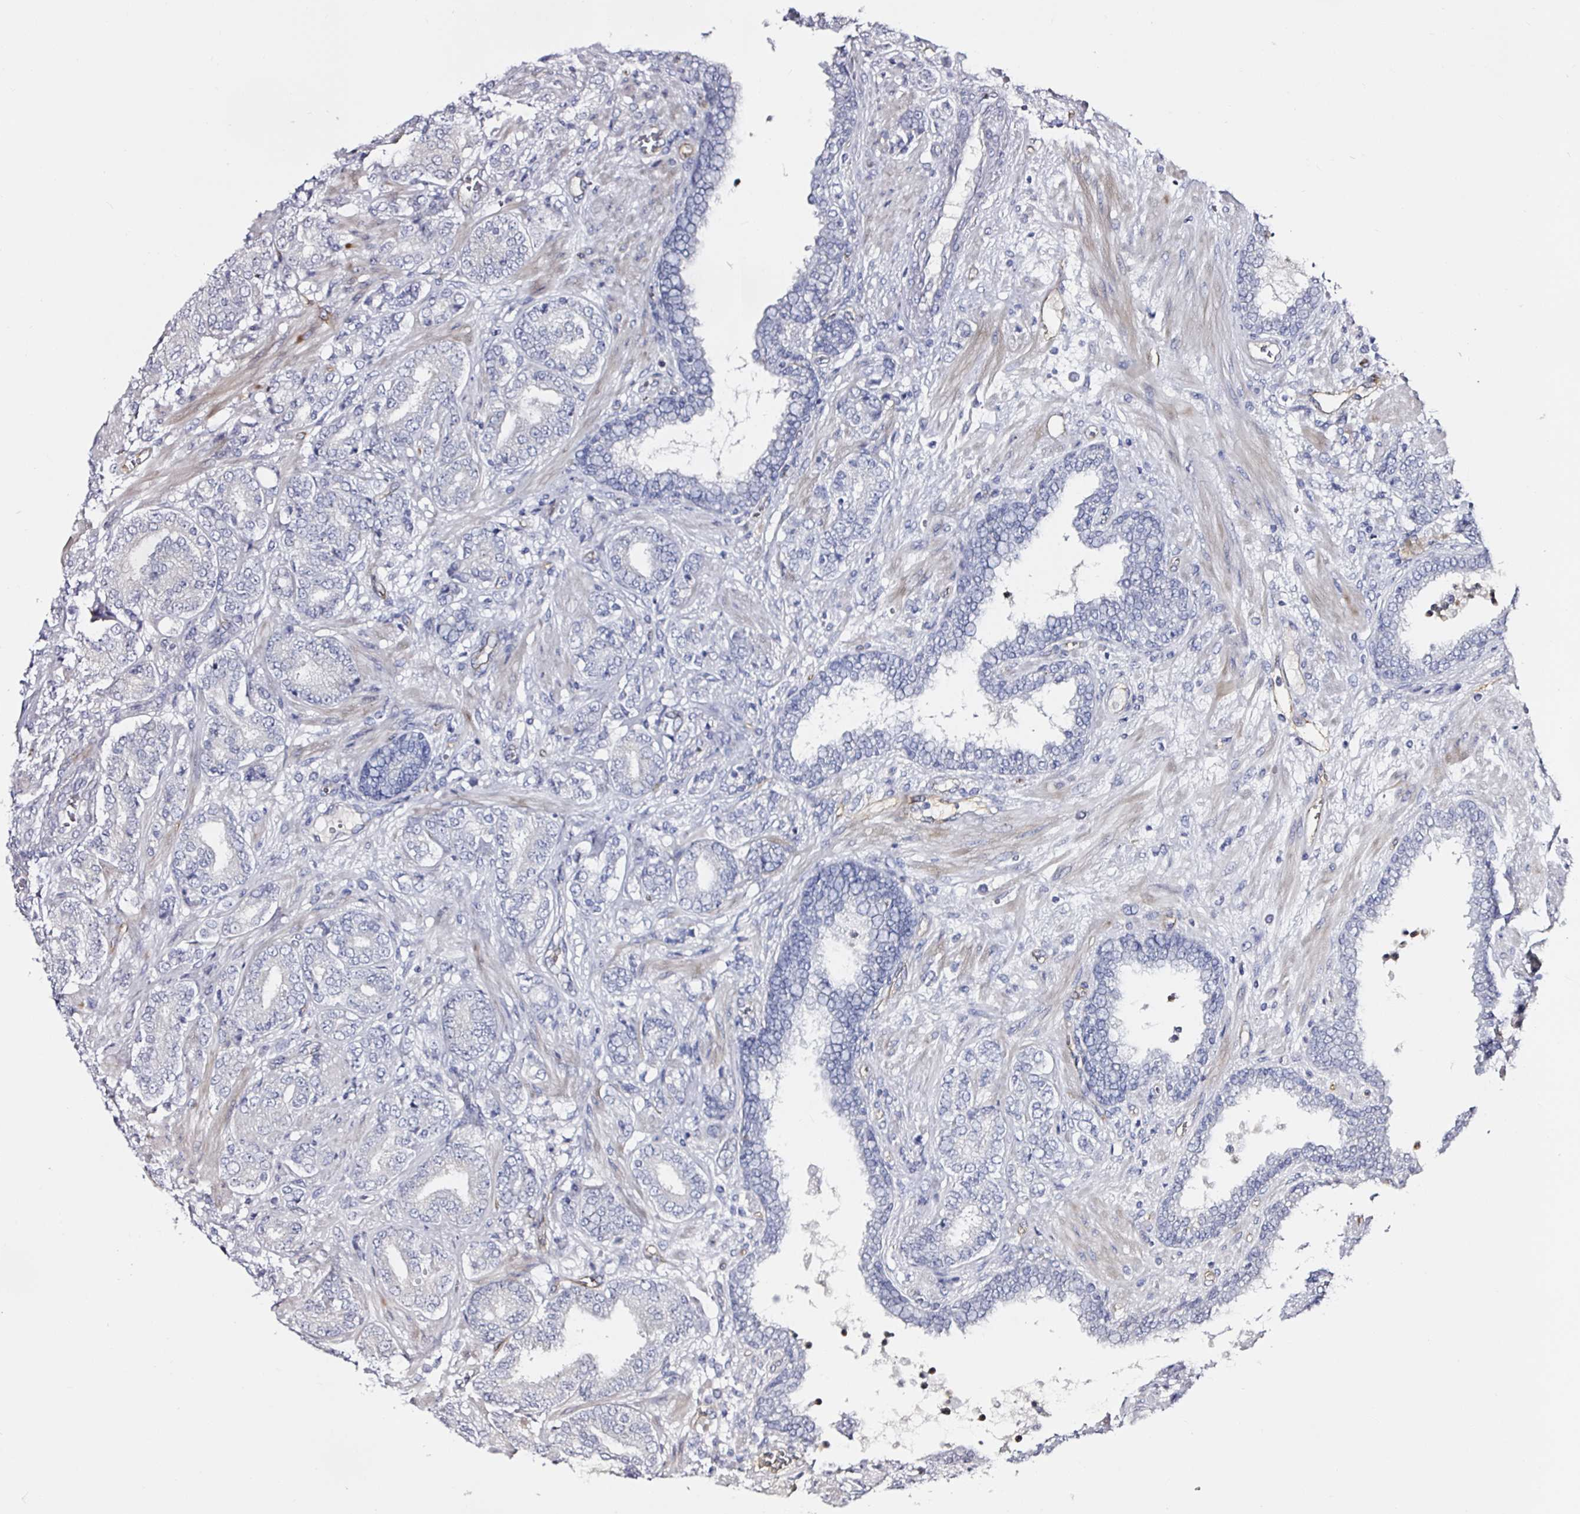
{"staining": {"intensity": "negative", "quantity": "none", "location": "none"}, "tissue": "prostate cancer", "cell_type": "Tumor cells", "image_type": "cancer", "snomed": [{"axis": "morphology", "description": "Adenocarcinoma, High grade"}, {"axis": "topography", "description": "Prostate"}], "caption": "Immunohistochemical staining of prostate adenocarcinoma (high-grade) exhibits no significant staining in tumor cells.", "gene": "ACSBG2", "patient": {"sex": "male", "age": 62}}